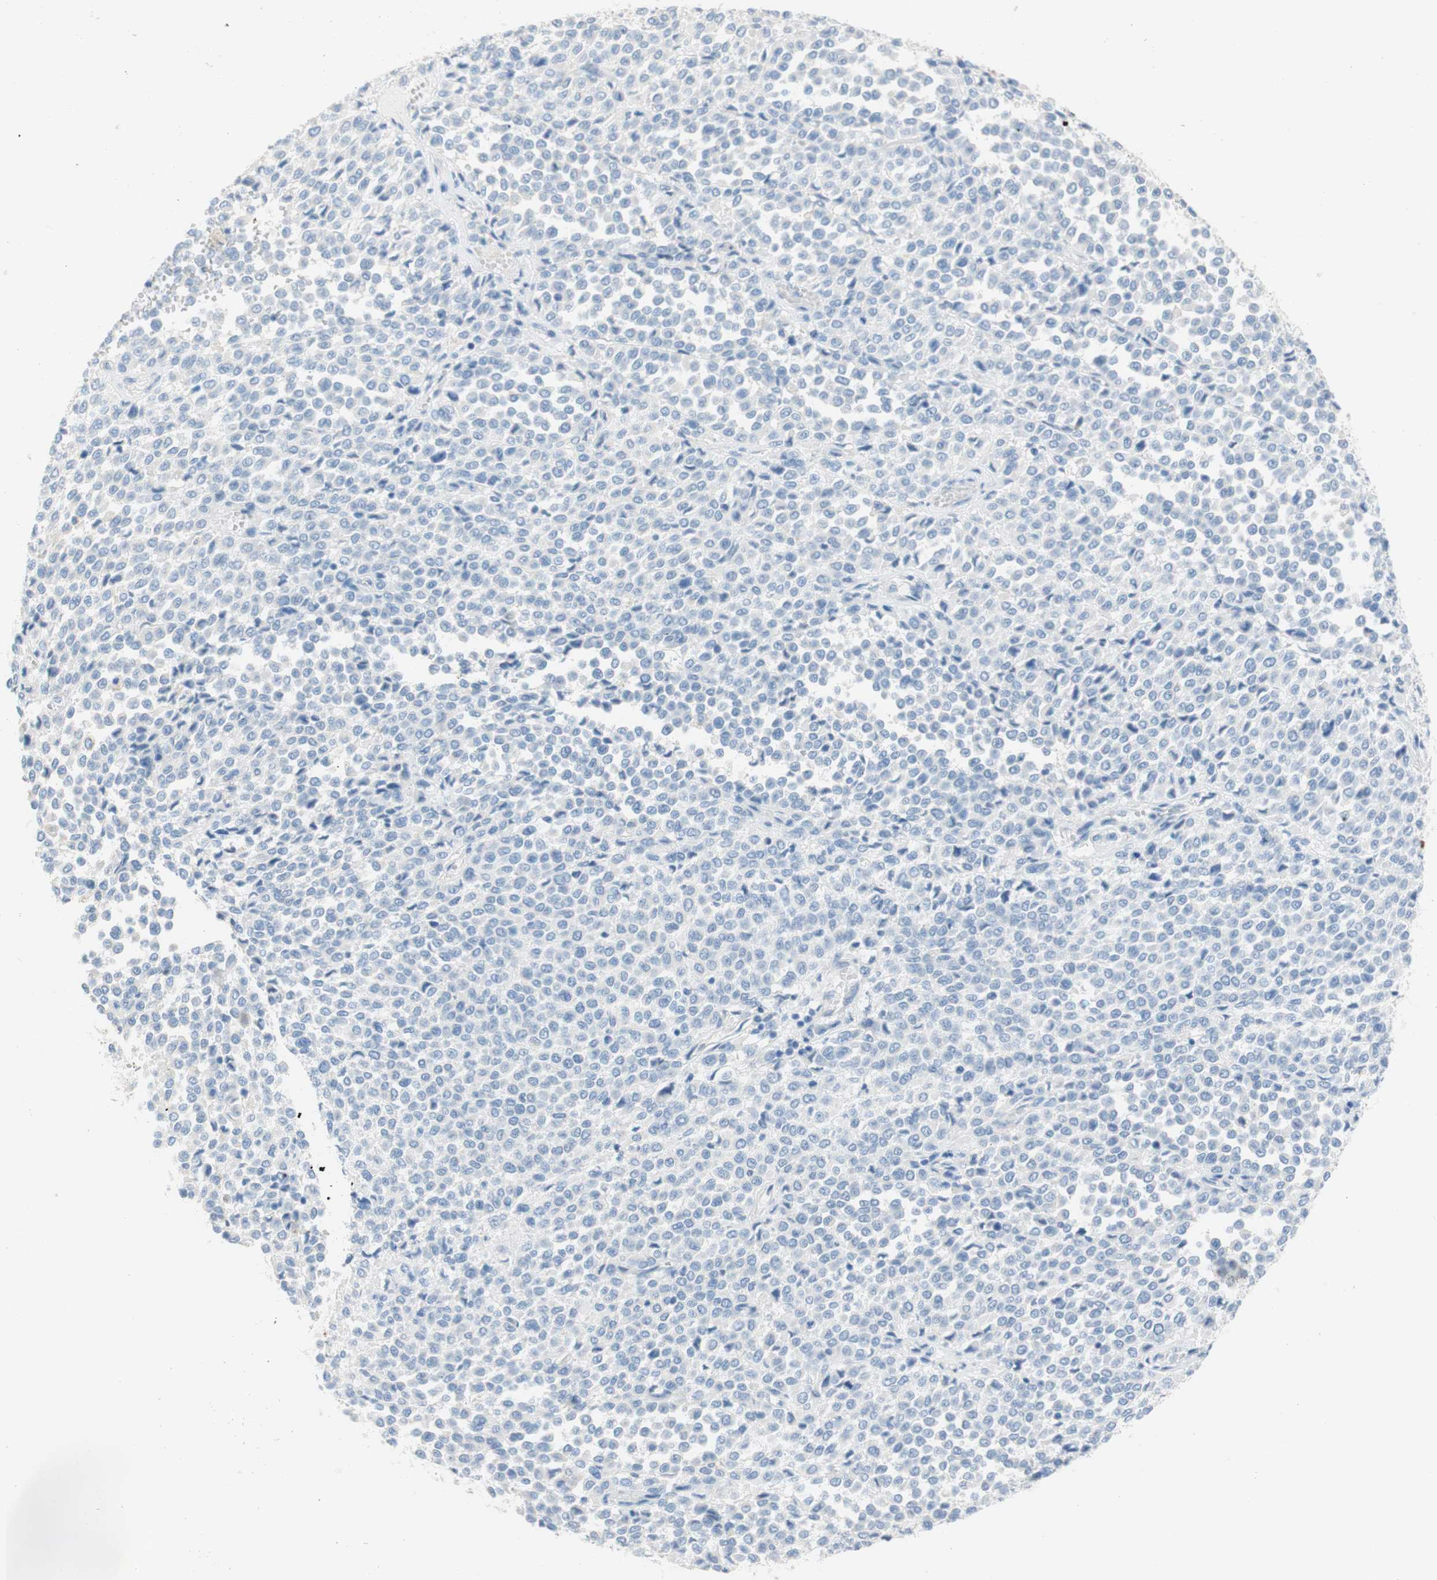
{"staining": {"intensity": "negative", "quantity": "none", "location": "none"}, "tissue": "melanoma", "cell_type": "Tumor cells", "image_type": "cancer", "snomed": [{"axis": "morphology", "description": "Malignant melanoma, Metastatic site"}, {"axis": "topography", "description": "Pancreas"}], "caption": "The histopathology image reveals no staining of tumor cells in melanoma. Brightfield microscopy of immunohistochemistry stained with DAB (3,3'-diaminobenzidine) (brown) and hematoxylin (blue), captured at high magnification.", "gene": "POLR2J3", "patient": {"sex": "female", "age": 30}}